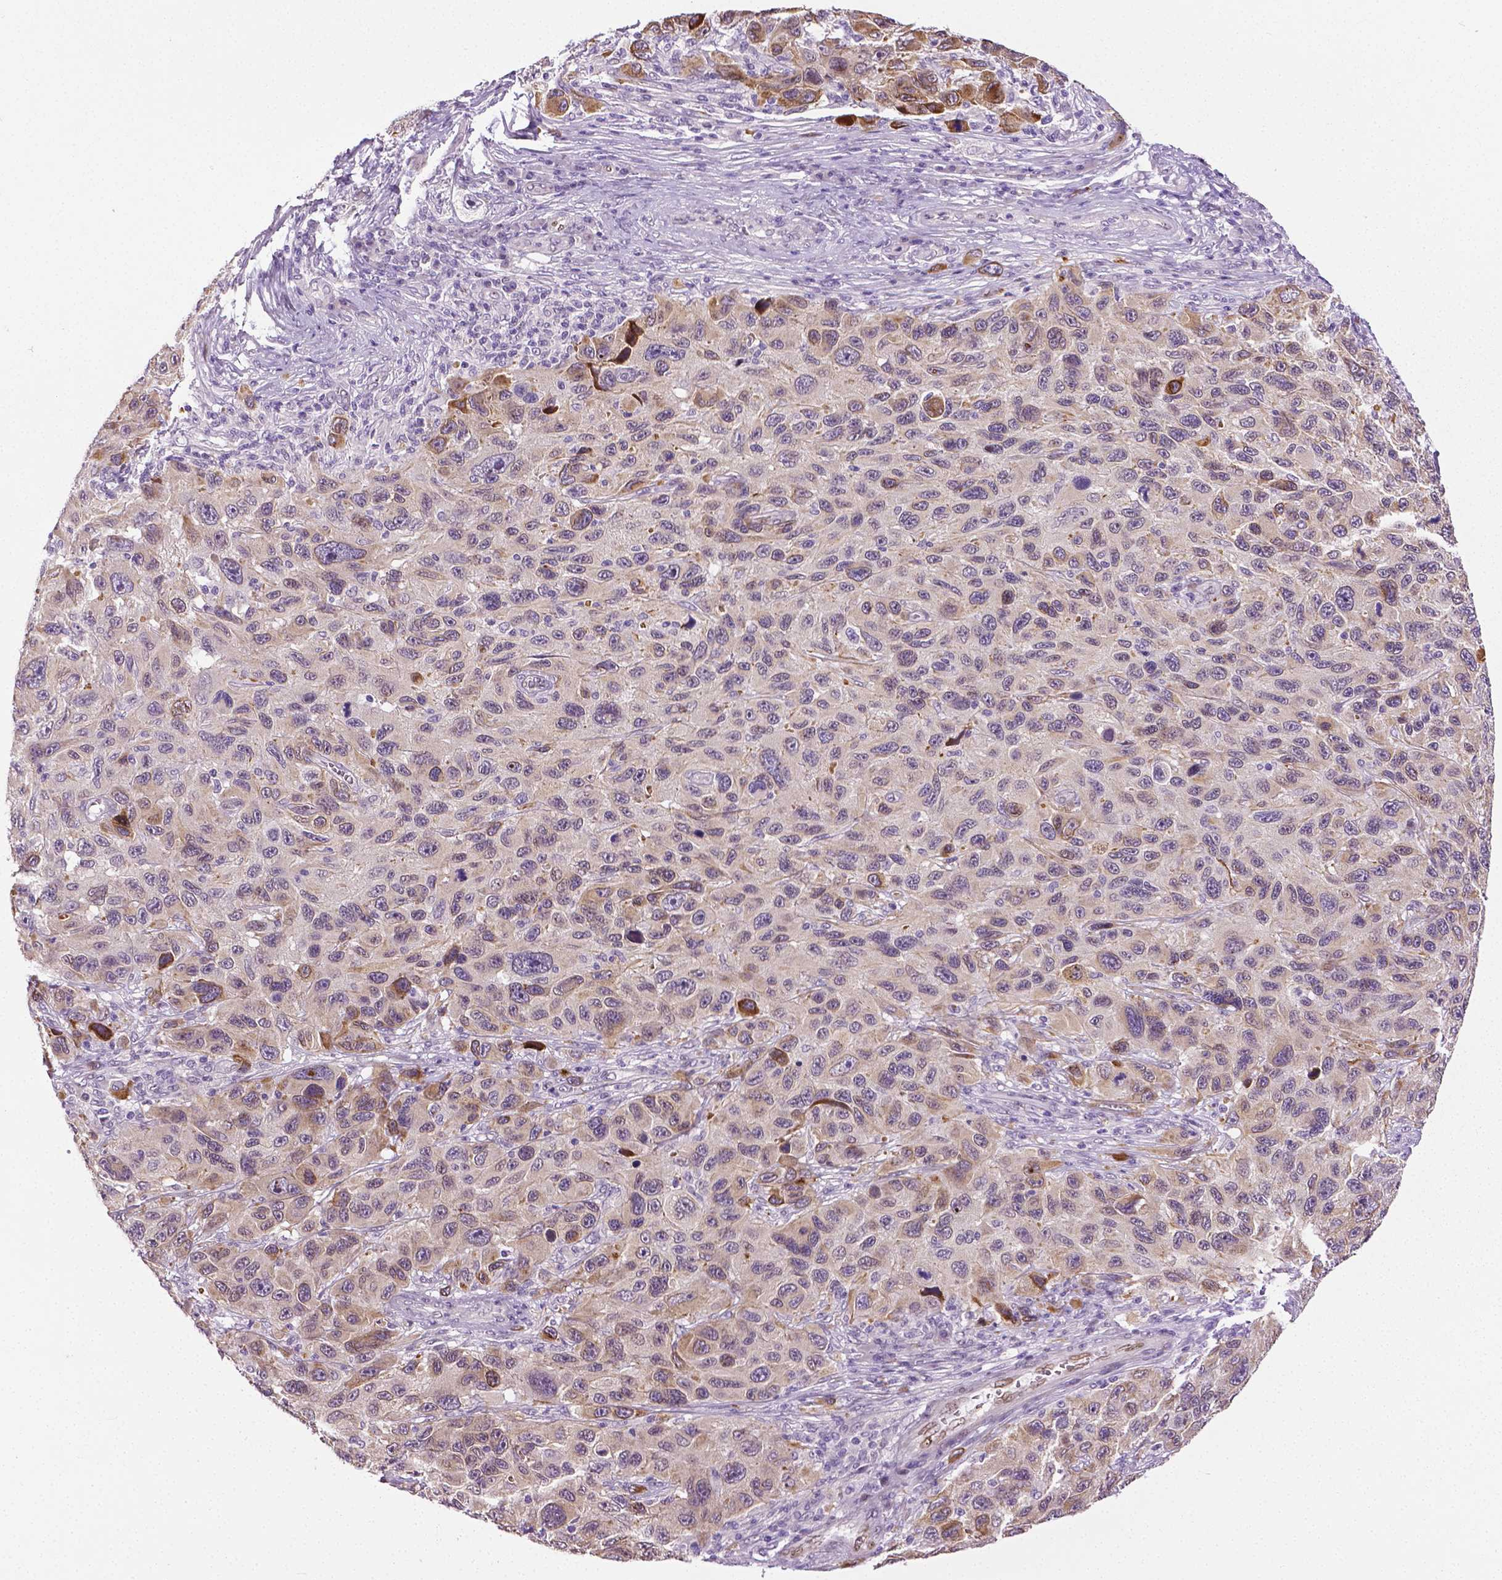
{"staining": {"intensity": "negative", "quantity": "none", "location": "none"}, "tissue": "melanoma", "cell_type": "Tumor cells", "image_type": "cancer", "snomed": [{"axis": "morphology", "description": "Malignant melanoma, NOS"}, {"axis": "topography", "description": "Skin"}], "caption": "DAB immunohistochemical staining of malignant melanoma shows no significant positivity in tumor cells.", "gene": "PTGER3", "patient": {"sex": "male", "age": 53}}